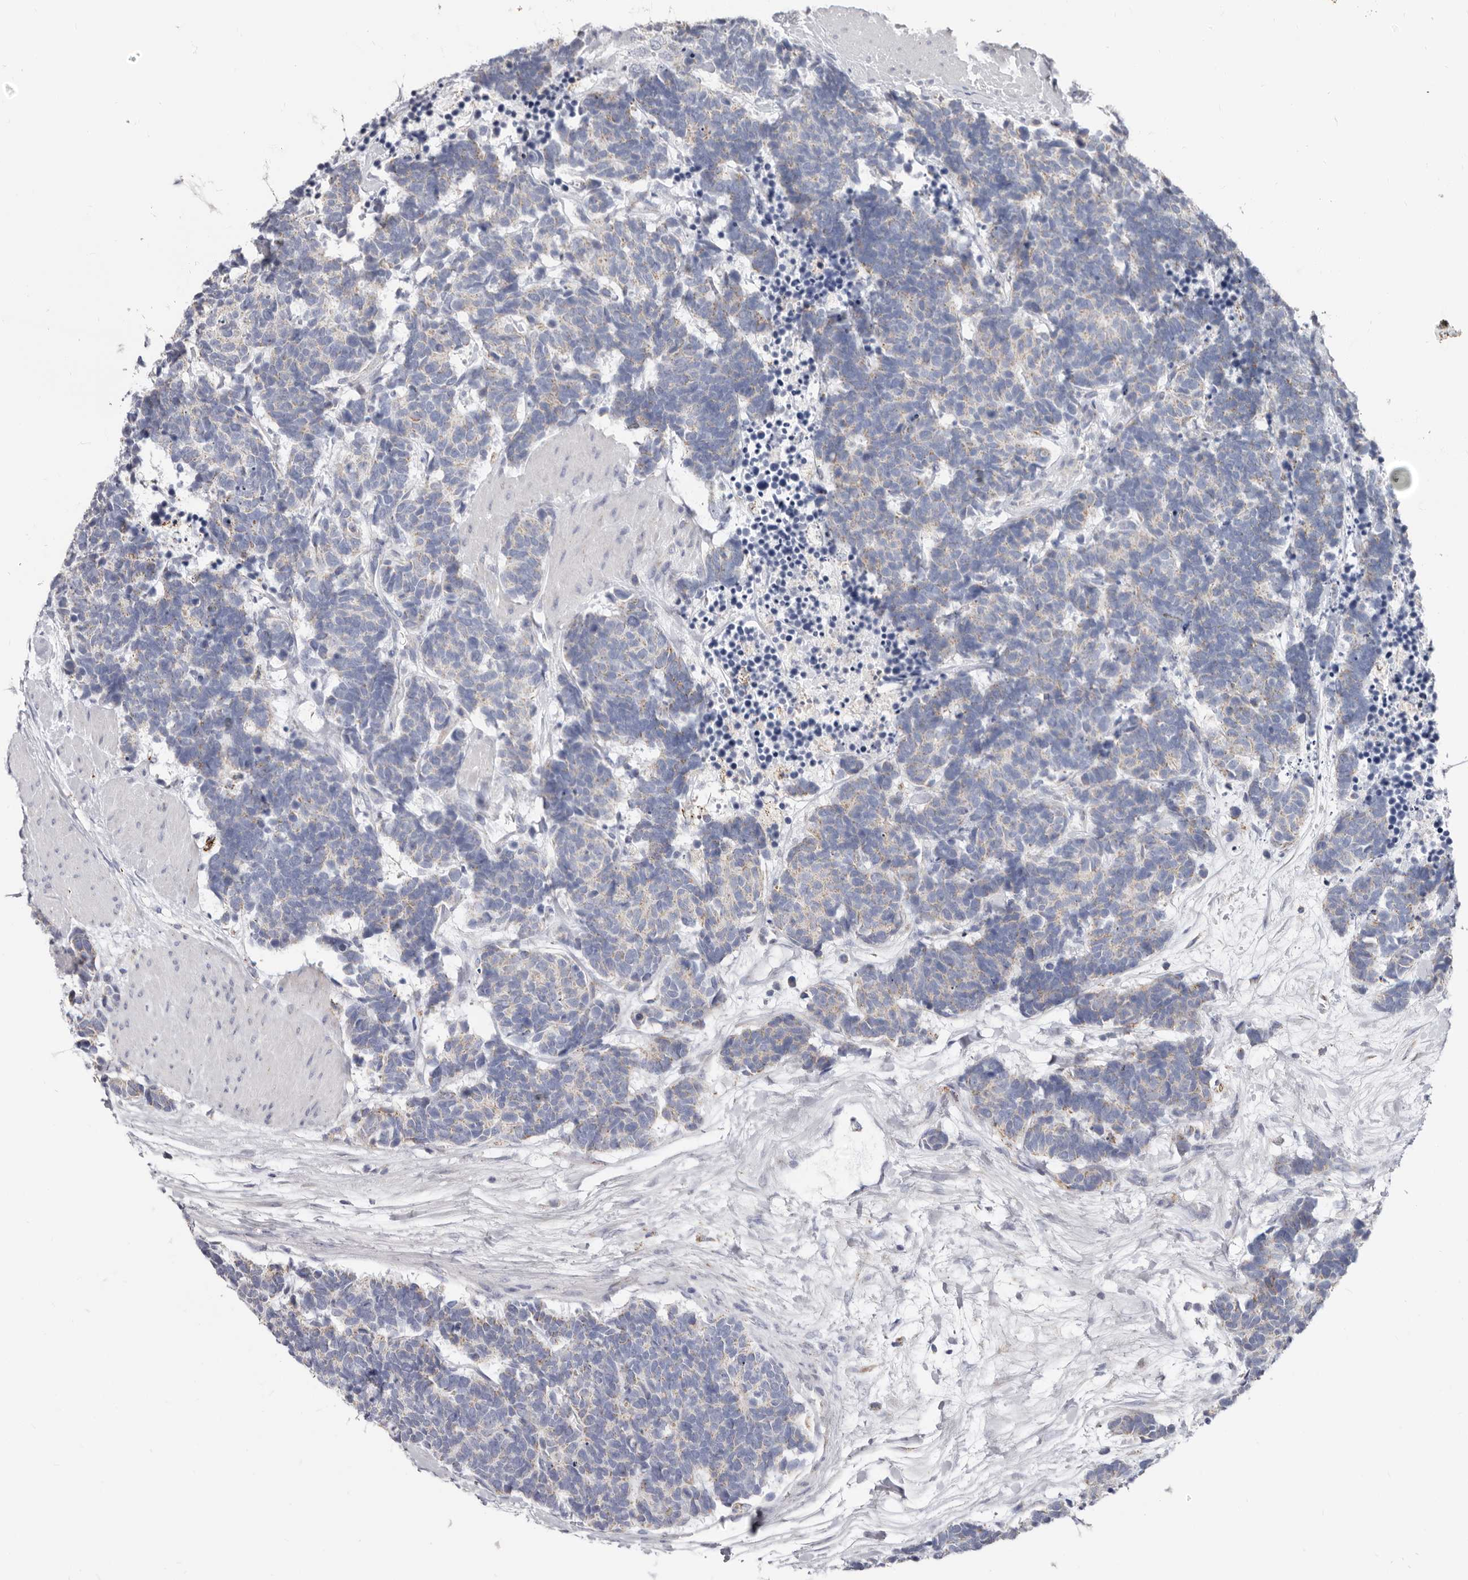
{"staining": {"intensity": "weak", "quantity": "25%-75%", "location": "cytoplasmic/membranous"}, "tissue": "carcinoid", "cell_type": "Tumor cells", "image_type": "cancer", "snomed": [{"axis": "morphology", "description": "Carcinoma, NOS"}, {"axis": "morphology", "description": "Carcinoid, malignant, NOS"}, {"axis": "topography", "description": "Urinary bladder"}], "caption": "This is an image of immunohistochemistry staining of carcinoid (malignant), which shows weak expression in the cytoplasmic/membranous of tumor cells.", "gene": "RSPO2", "patient": {"sex": "male", "age": 57}}